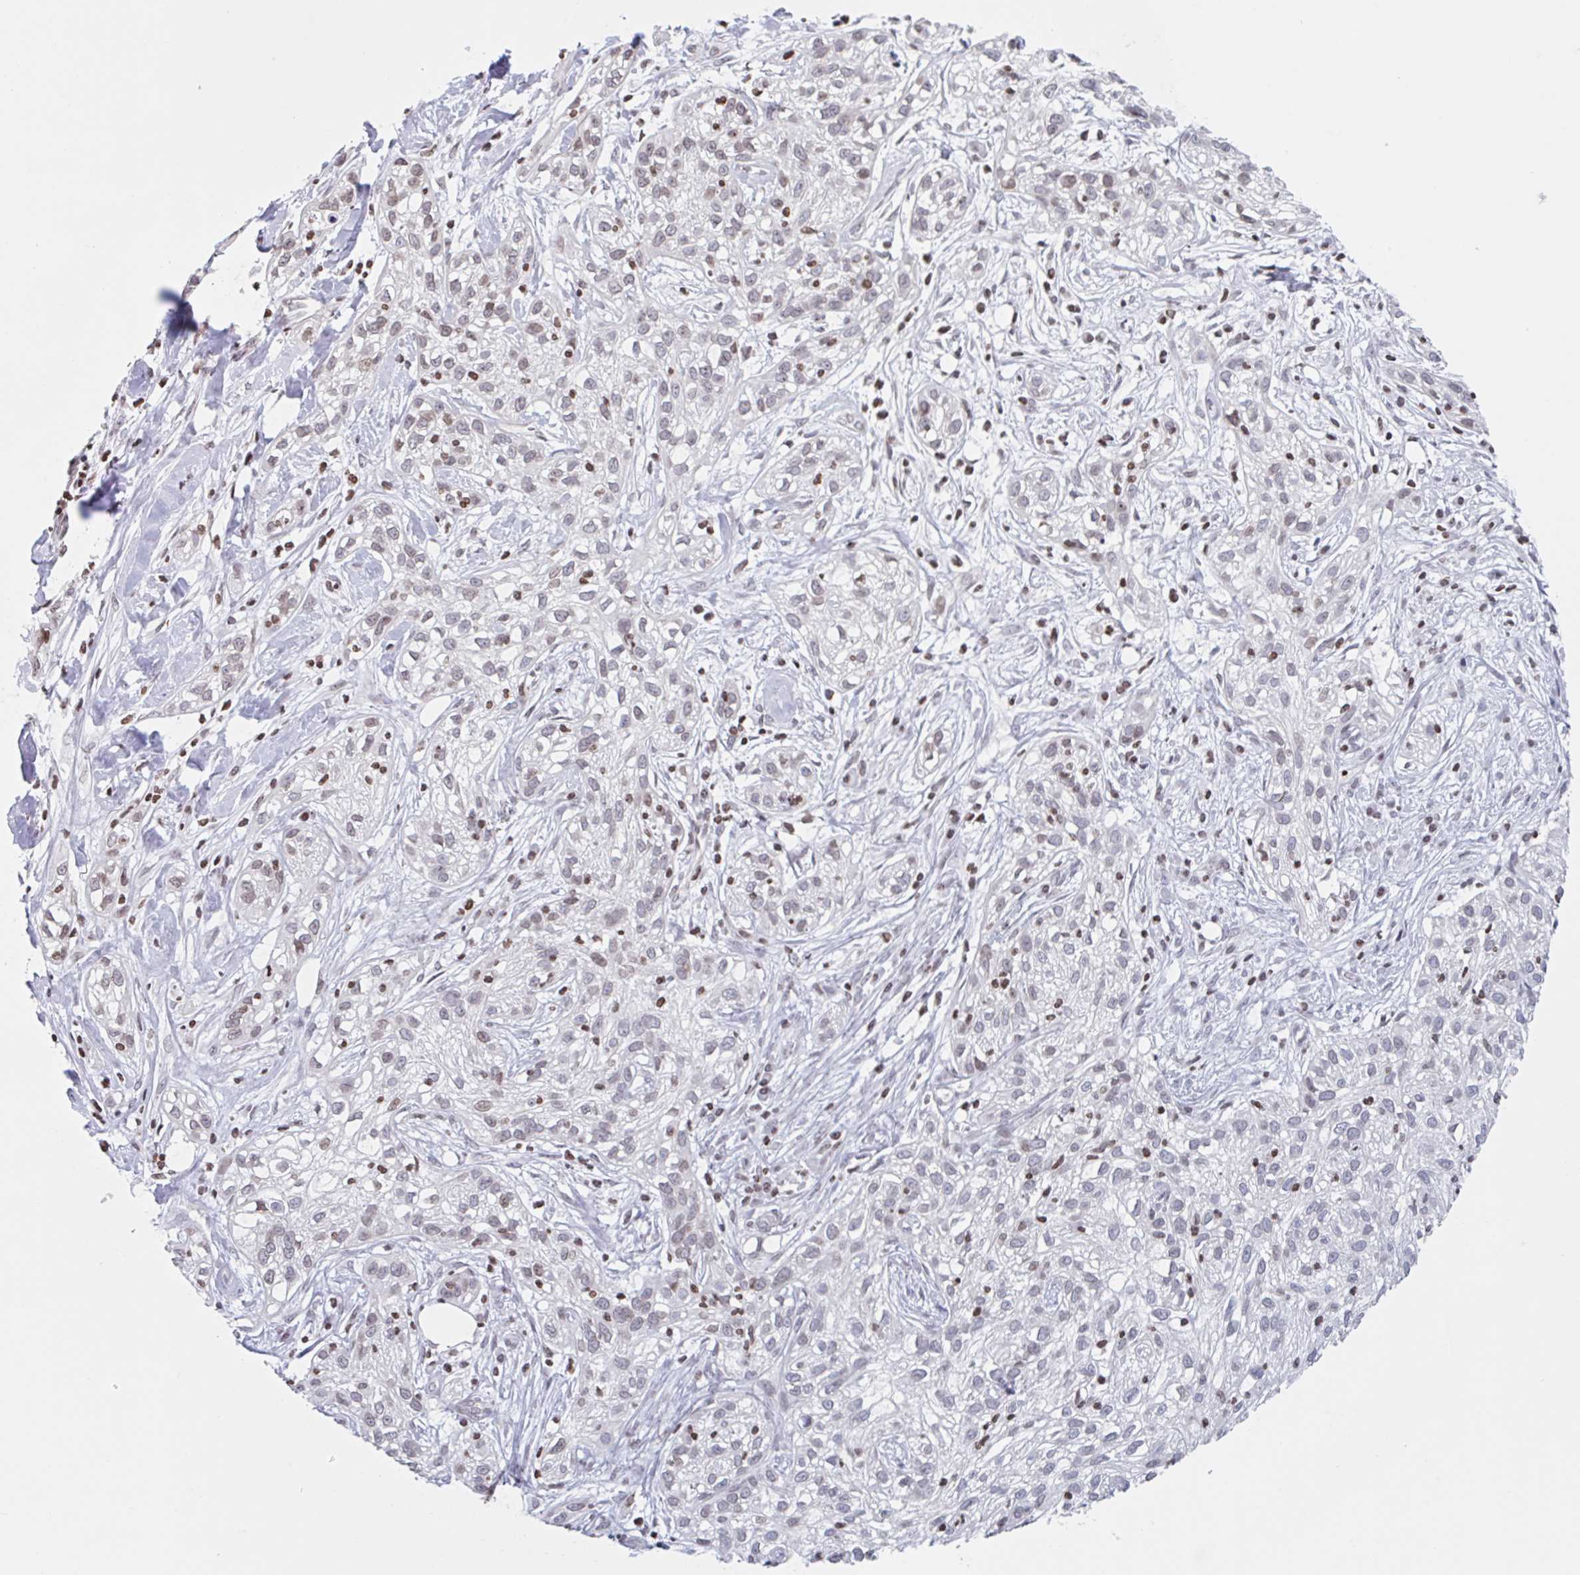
{"staining": {"intensity": "weak", "quantity": ">75%", "location": "nuclear"}, "tissue": "skin cancer", "cell_type": "Tumor cells", "image_type": "cancer", "snomed": [{"axis": "morphology", "description": "Squamous cell carcinoma, NOS"}, {"axis": "topography", "description": "Skin"}], "caption": "Protein expression analysis of human squamous cell carcinoma (skin) reveals weak nuclear expression in about >75% of tumor cells. (DAB (3,3'-diaminobenzidine) = brown stain, brightfield microscopy at high magnification).", "gene": "NOL6", "patient": {"sex": "male", "age": 82}}